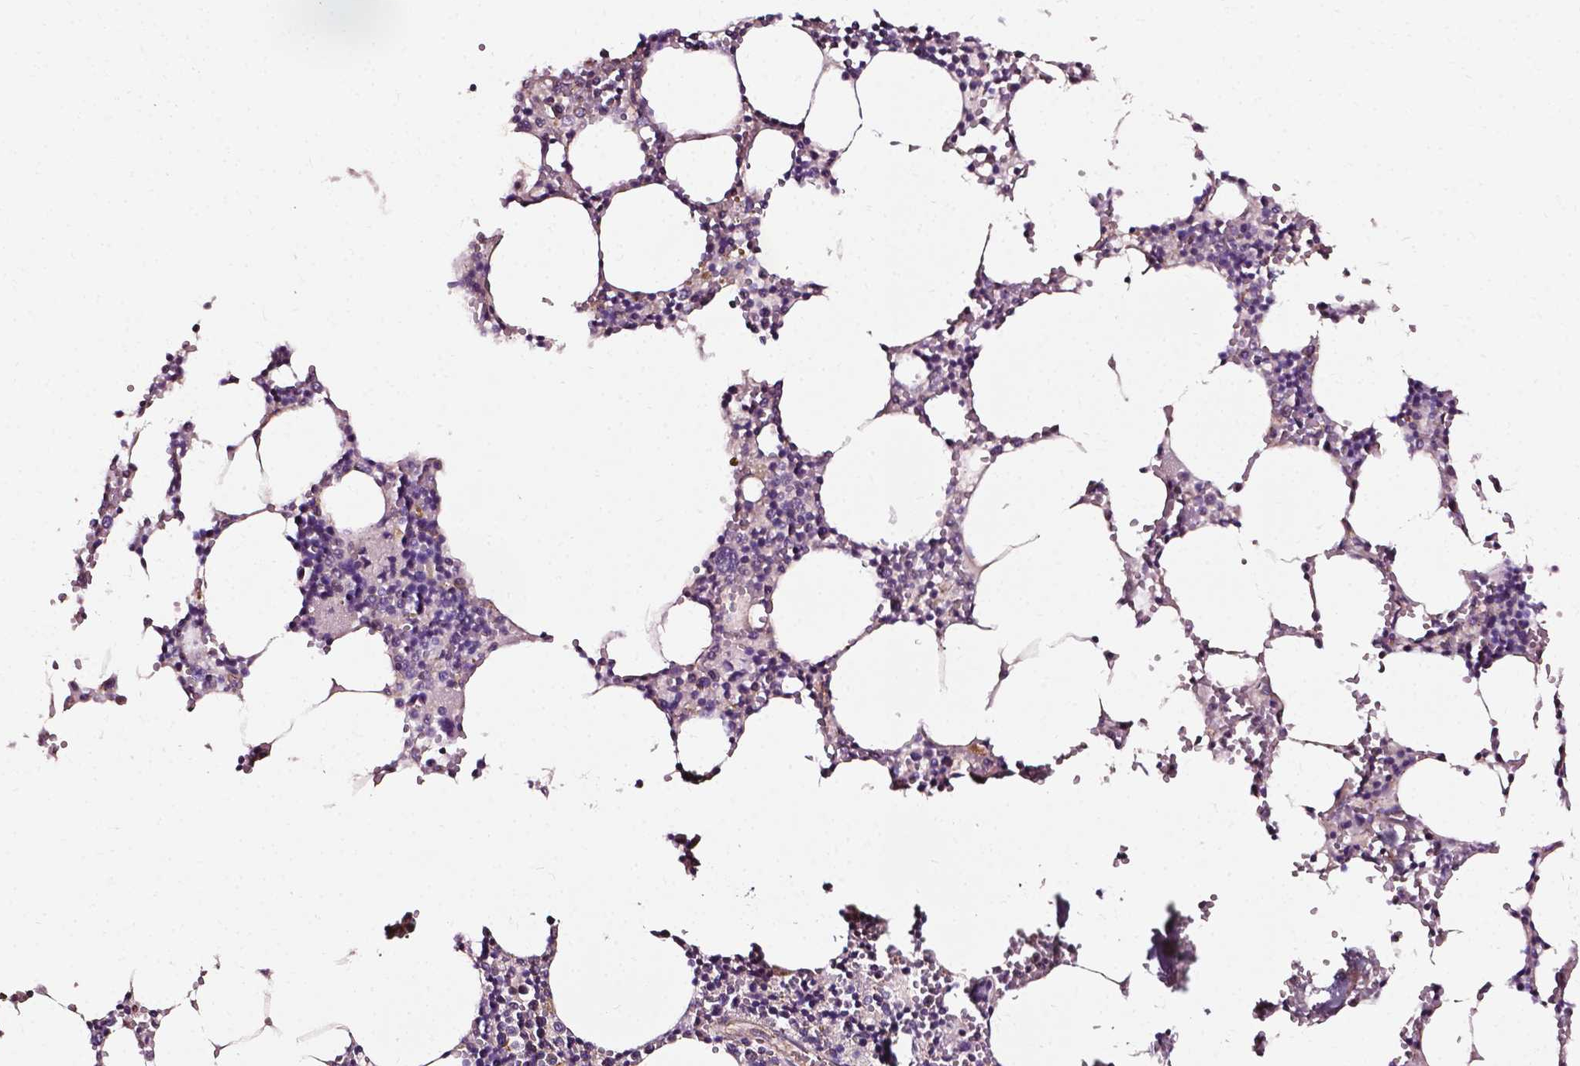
{"staining": {"intensity": "moderate", "quantity": "<25%", "location": "nuclear"}, "tissue": "bone marrow", "cell_type": "Hematopoietic cells", "image_type": "normal", "snomed": [{"axis": "morphology", "description": "Normal tissue, NOS"}, {"axis": "topography", "description": "Bone marrow"}], "caption": "Protein expression analysis of benign human bone marrow reveals moderate nuclear expression in approximately <25% of hematopoietic cells. The protein is stained brown, and the nuclei are stained in blue (DAB (3,3'-diaminobenzidine) IHC with brightfield microscopy, high magnification).", "gene": "ATG16L1", "patient": {"sex": "male", "age": 54}}